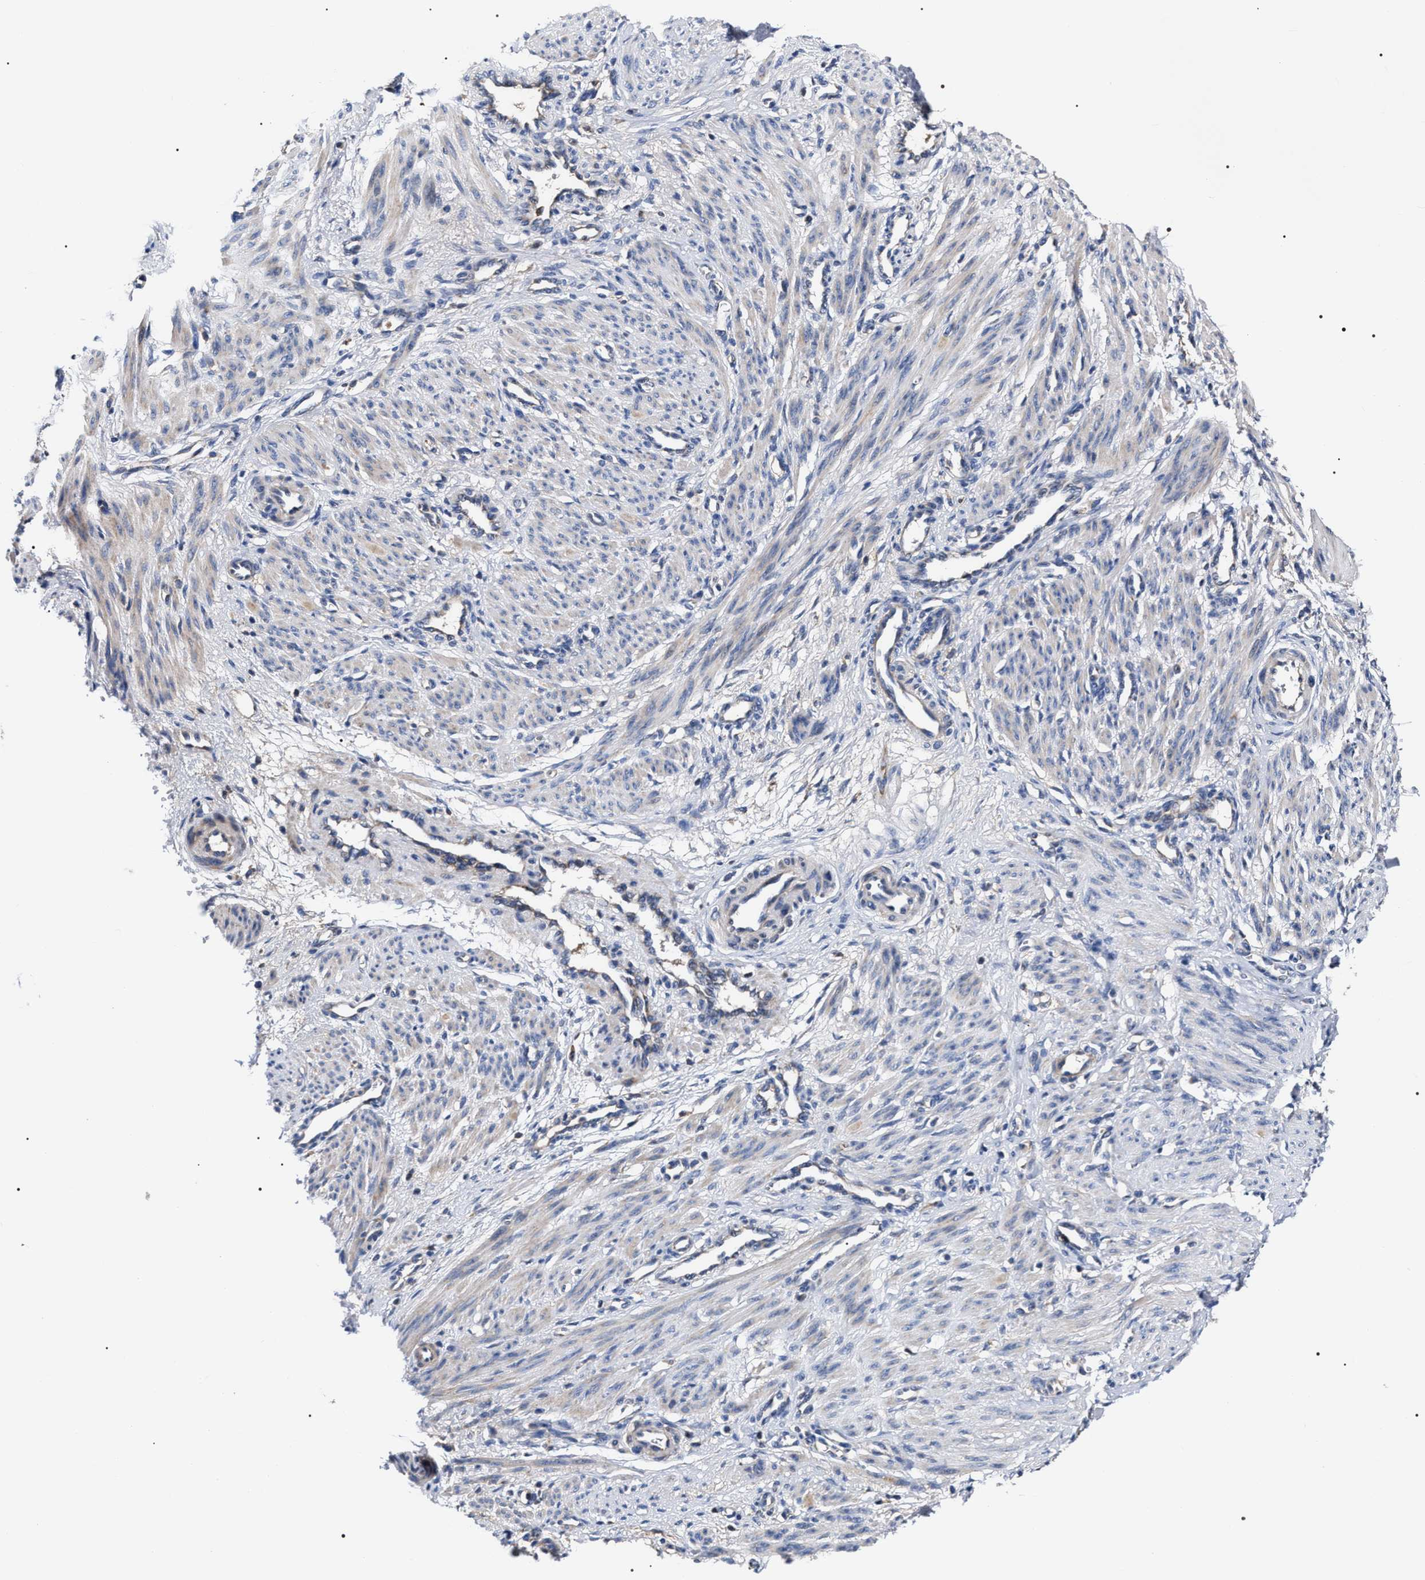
{"staining": {"intensity": "weak", "quantity": "<25%", "location": "cytoplasmic/membranous"}, "tissue": "smooth muscle", "cell_type": "Smooth muscle cells", "image_type": "normal", "snomed": [{"axis": "morphology", "description": "Normal tissue, NOS"}, {"axis": "topography", "description": "Endometrium"}], "caption": "Immunohistochemistry of unremarkable human smooth muscle demonstrates no expression in smooth muscle cells.", "gene": "MACC1", "patient": {"sex": "female", "age": 33}}